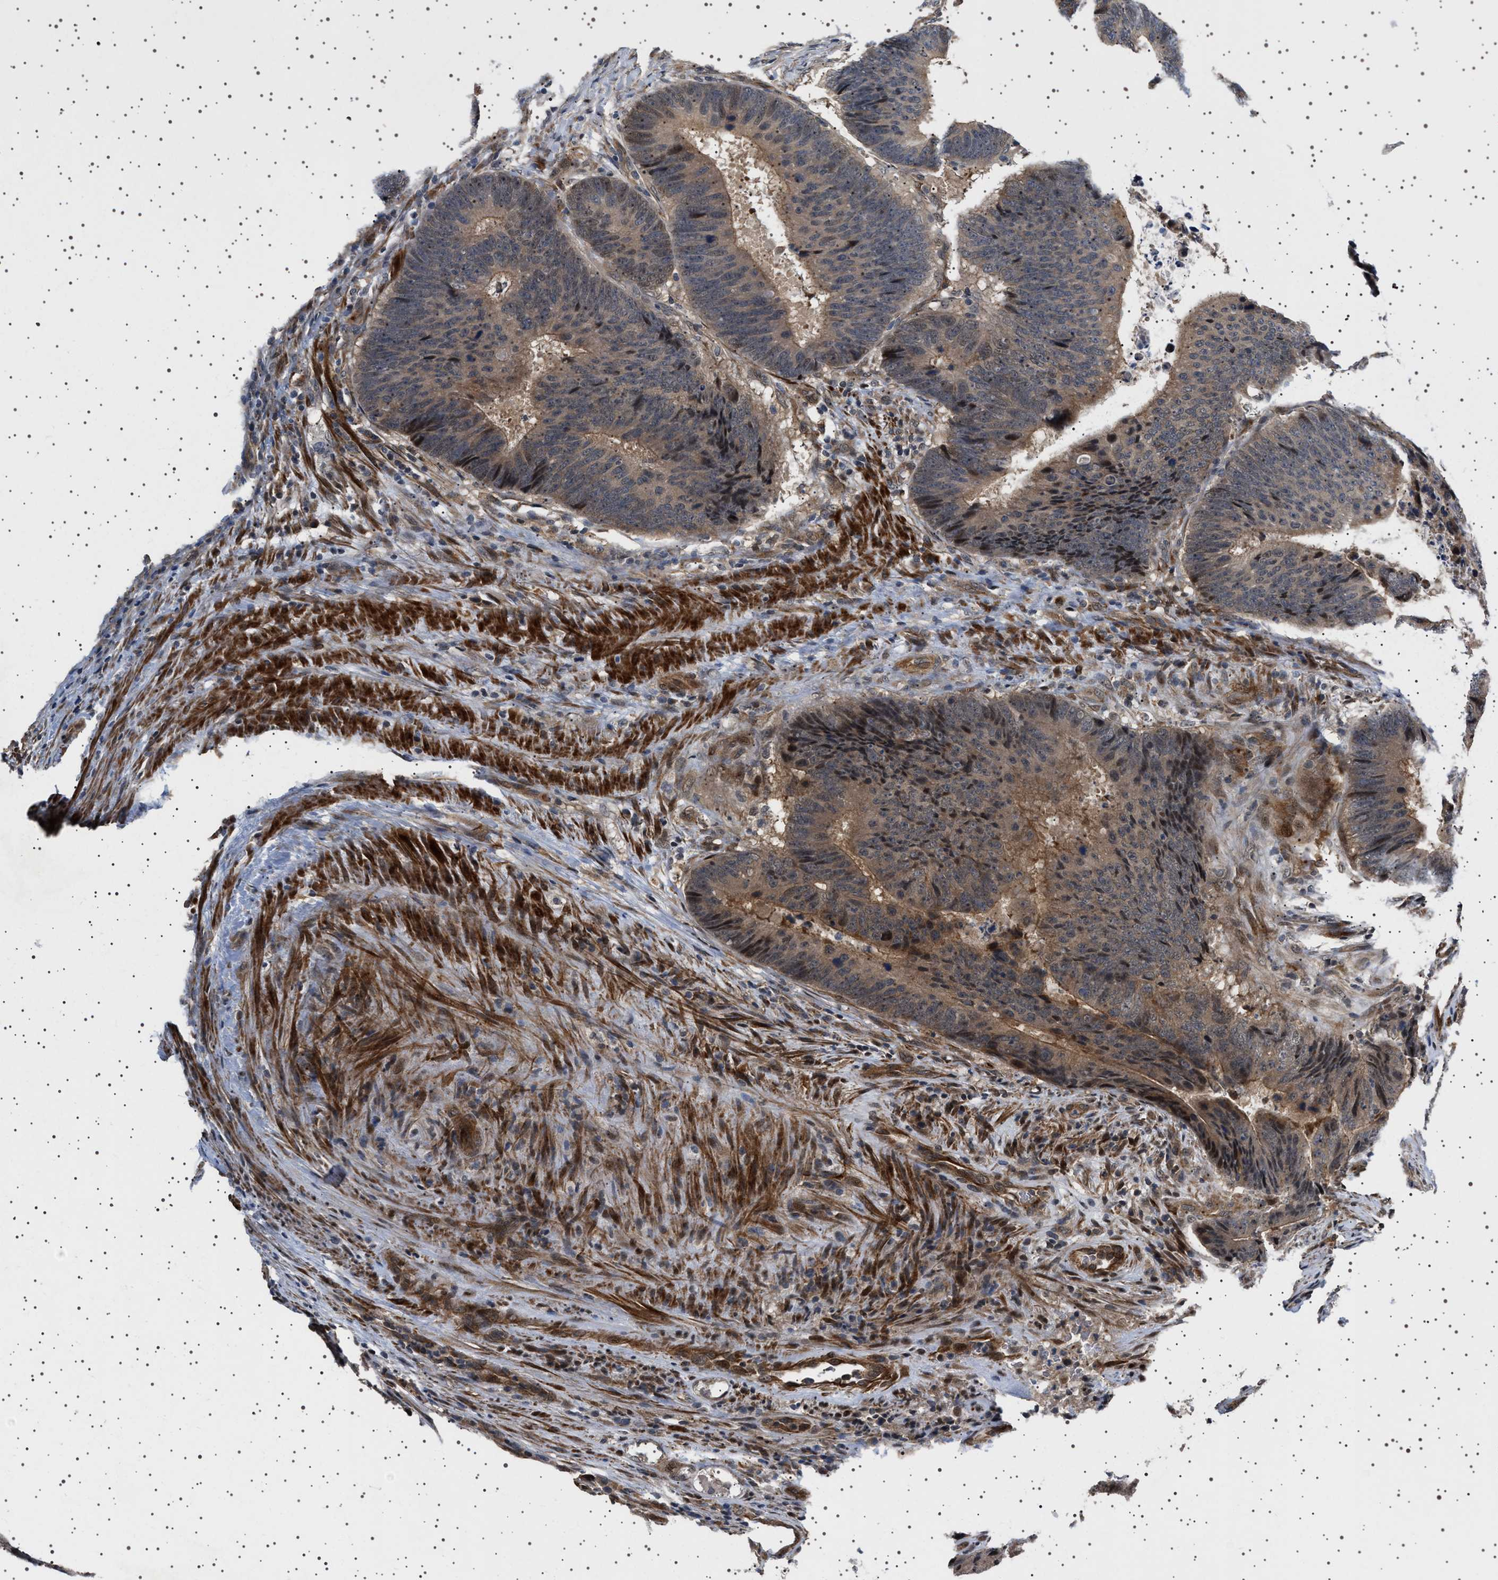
{"staining": {"intensity": "moderate", "quantity": ">75%", "location": "cytoplasmic/membranous,nuclear"}, "tissue": "colorectal cancer", "cell_type": "Tumor cells", "image_type": "cancer", "snomed": [{"axis": "morphology", "description": "Adenocarcinoma, NOS"}, {"axis": "topography", "description": "Colon"}], "caption": "Colorectal adenocarcinoma stained for a protein shows moderate cytoplasmic/membranous and nuclear positivity in tumor cells. The staining is performed using DAB (3,3'-diaminobenzidine) brown chromogen to label protein expression. The nuclei are counter-stained blue using hematoxylin.", "gene": "BAG3", "patient": {"sex": "male", "age": 56}}